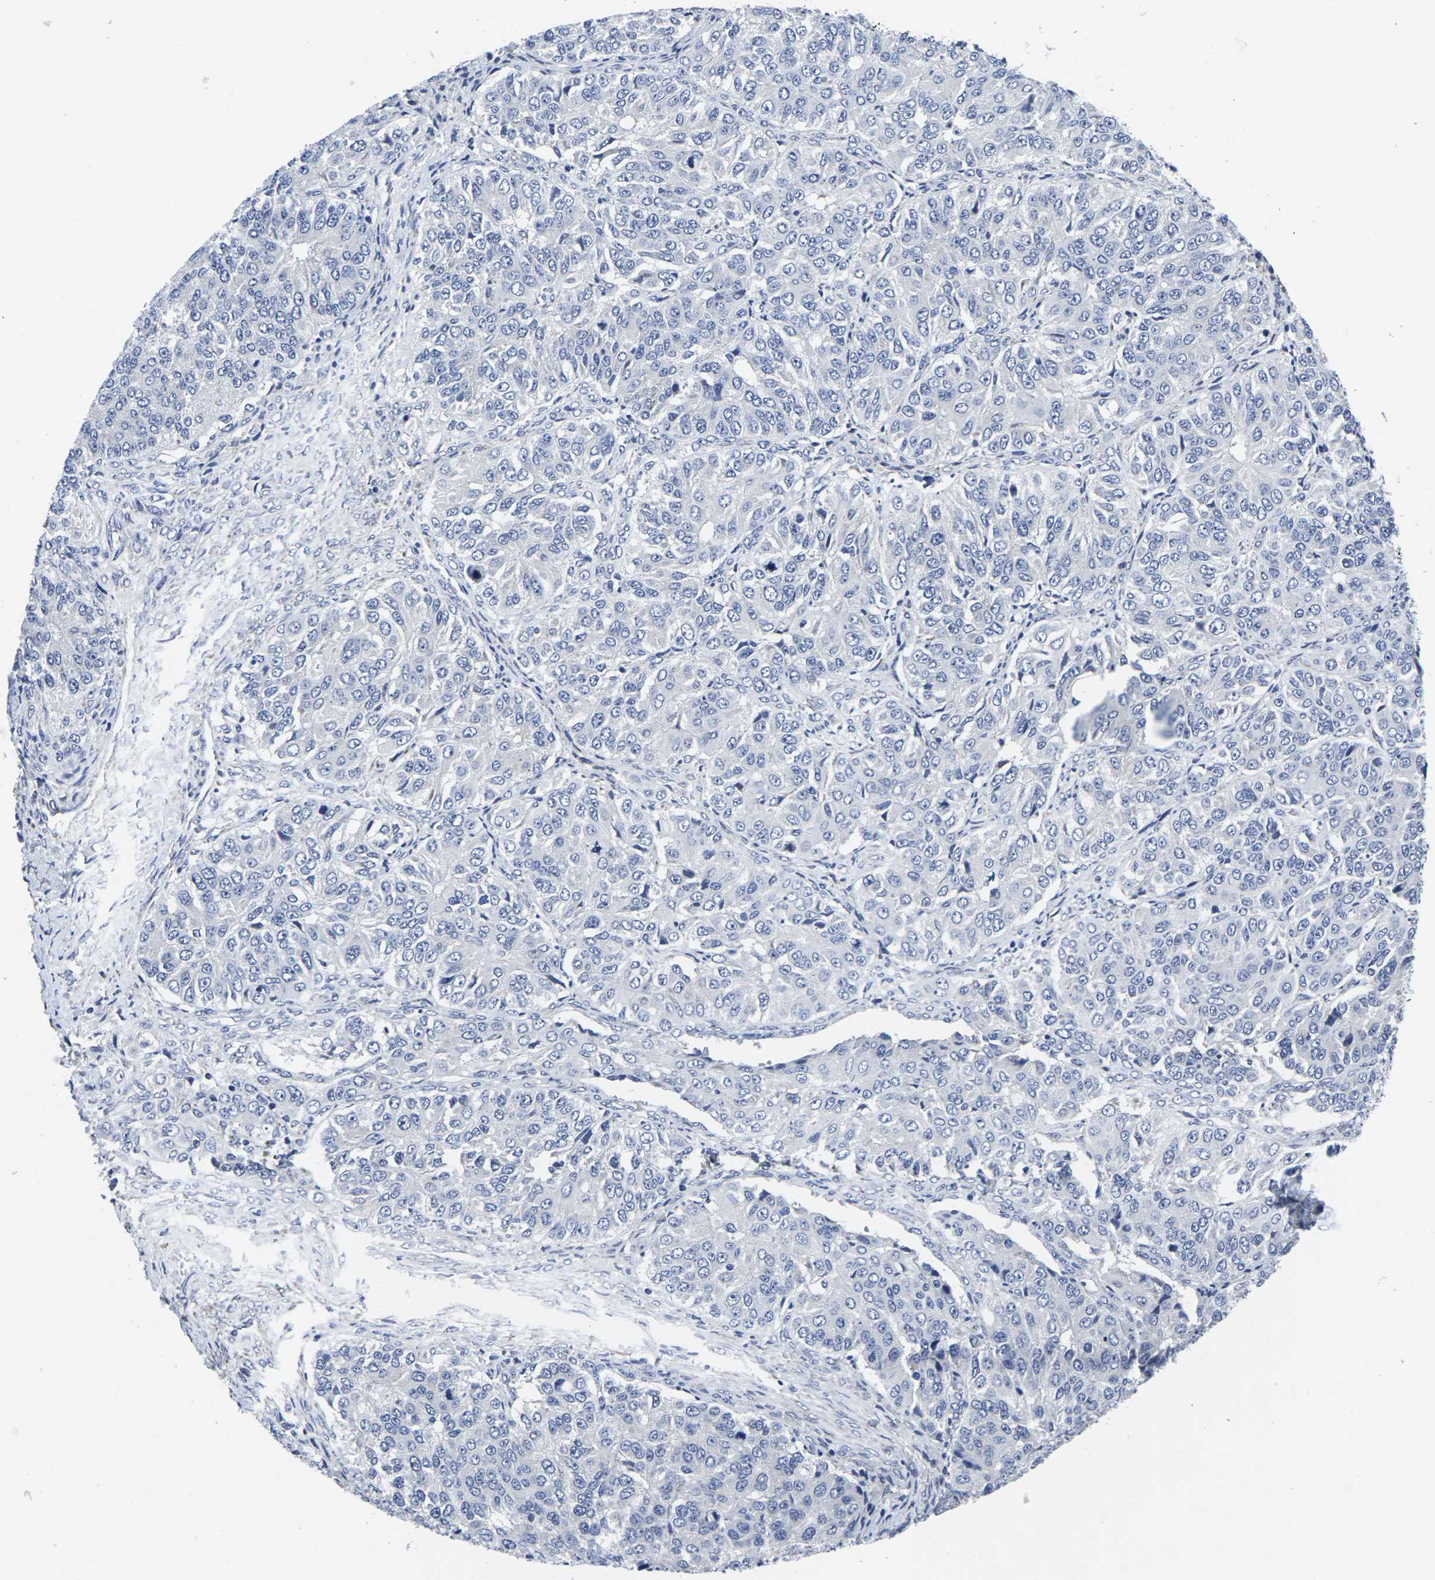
{"staining": {"intensity": "negative", "quantity": "none", "location": "none"}, "tissue": "ovarian cancer", "cell_type": "Tumor cells", "image_type": "cancer", "snomed": [{"axis": "morphology", "description": "Carcinoma, endometroid"}, {"axis": "topography", "description": "Ovary"}], "caption": "This is an immunohistochemistry micrograph of endometroid carcinoma (ovarian). There is no expression in tumor cells.", "gene": "RPN1", "patient": {"sex": "female", "age": 51}}